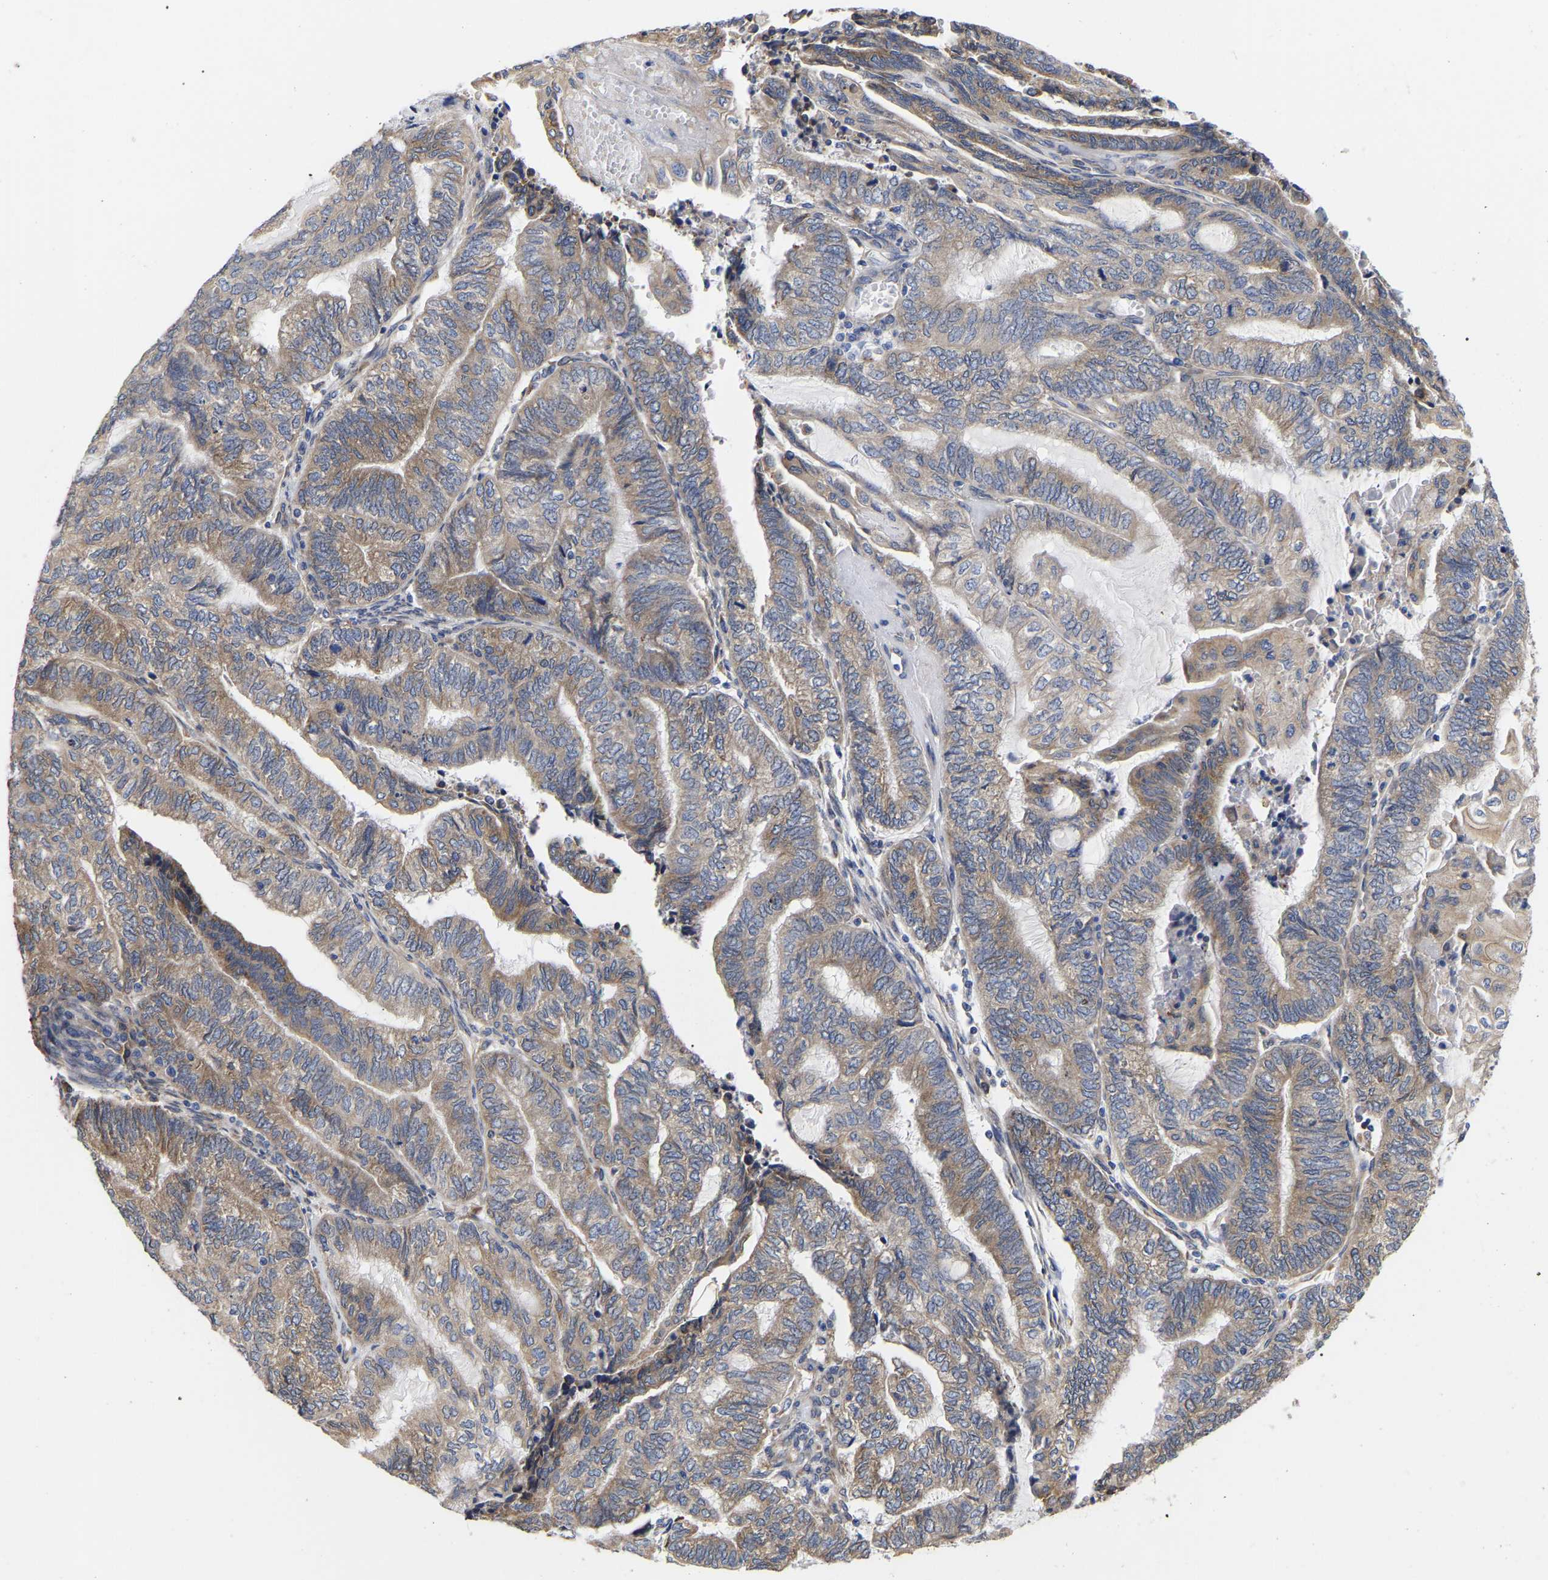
{"staining": {"intensity": "moderate", "quantity": ">75%", "location": "cytoplasmic/membranous"}, "tissue": "endometrial cancer", "cell_type": "Tumor cells", "image_type": "cancer", "snomed": [{"axis": "morphology", "description": "Adenocarcinoma, NOS"}, {"axis": "topography", "description": "Uterus"}, {"axis": "topography", "description": "Endometrium"}], "caption": "DAB (3,3'-diaminobenzidine) immunohistochemical staining of endometrial adenocarcinoma displays moderate cytoplasmic/membranous protein staining in approximately >75% of tumor cells.", "gene": "CFAP298", "patient": {"sex": "female", "age": 70}}